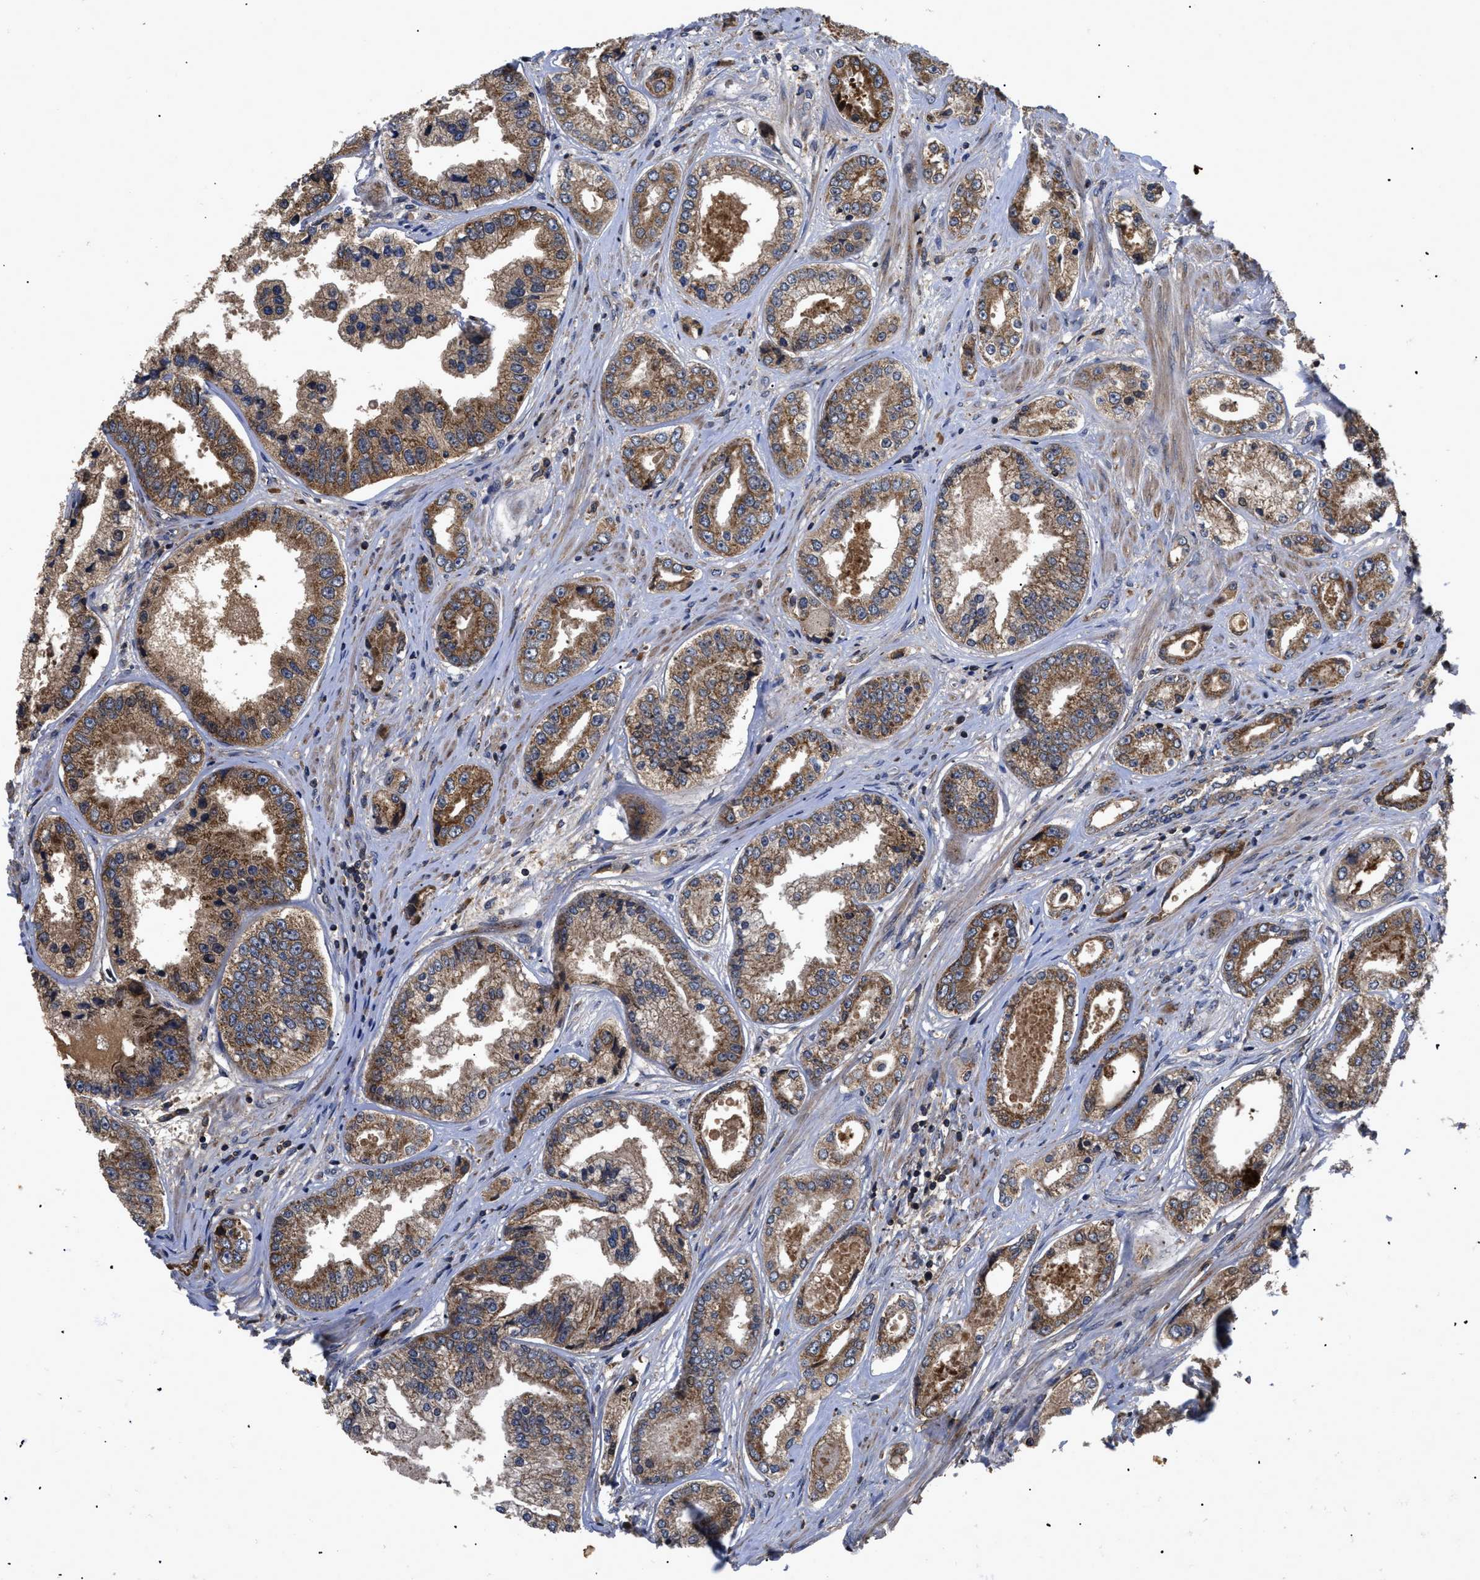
{"staining": {"intensity": "moderate", "quantity": ">75%", "location": "cytoplasmic/membranous"}, "tissue": "prostate cancer", "cell_type": "Tumor cells", "image_type": "cancer", "snomed": [{"axis": "morphology", "description": "Adenocarcinoma, High grade"}, {"axis": "topography", "description": "Prostate"}], "caption": "Prostate cancer (adenocarcinoma (high-grade)) stained for a protein reveals moderate cytoplasmic/membranous positivity in tumor cells. (Brightfield microscopy of DAB IHC at high magnification).", "gene": "LRRC3", "patient": {"sex": "male", "age": 61}}